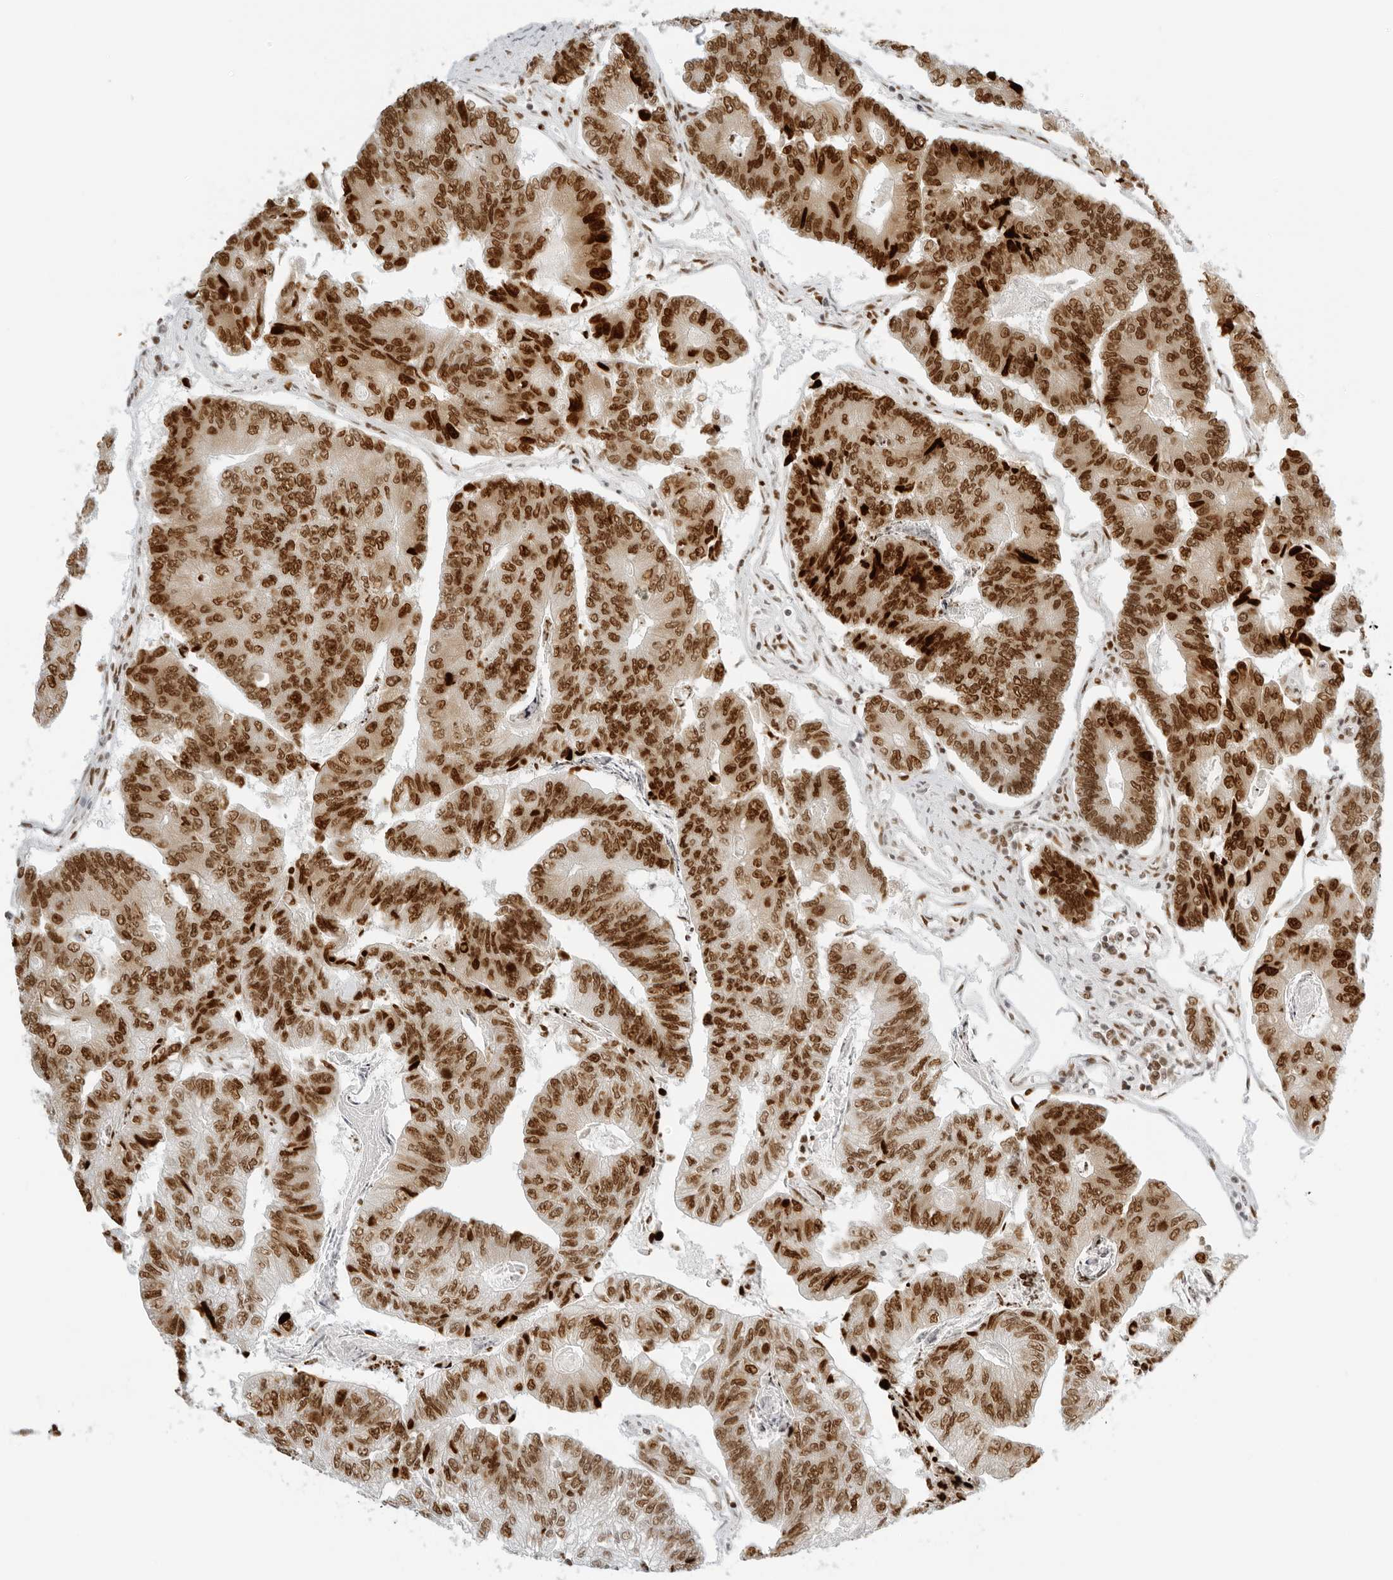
{"staining": {"intensity": "strong", "quantity": ">75%", "location": "nuclear"}, "tissue": "colorectal cancer", "cell_type": "Tumor cells", "image_type": "cancer", "snomed": [{"axis": "morphology", "description": "Adenocarcinoma, NOS"}, {"axis": "topography", "description": "Colon"}], "caption": "Immunohistochemical staining of human colorectal cancer (adenocarcinoma) reveals high levels of strong nuclear expression in approximately >75% of tumor cells. (DAB = brown stain, brightfield microscopy at high magnification).", "gene": "RCC1", "patient": {"sex": "female", "age": 67}}